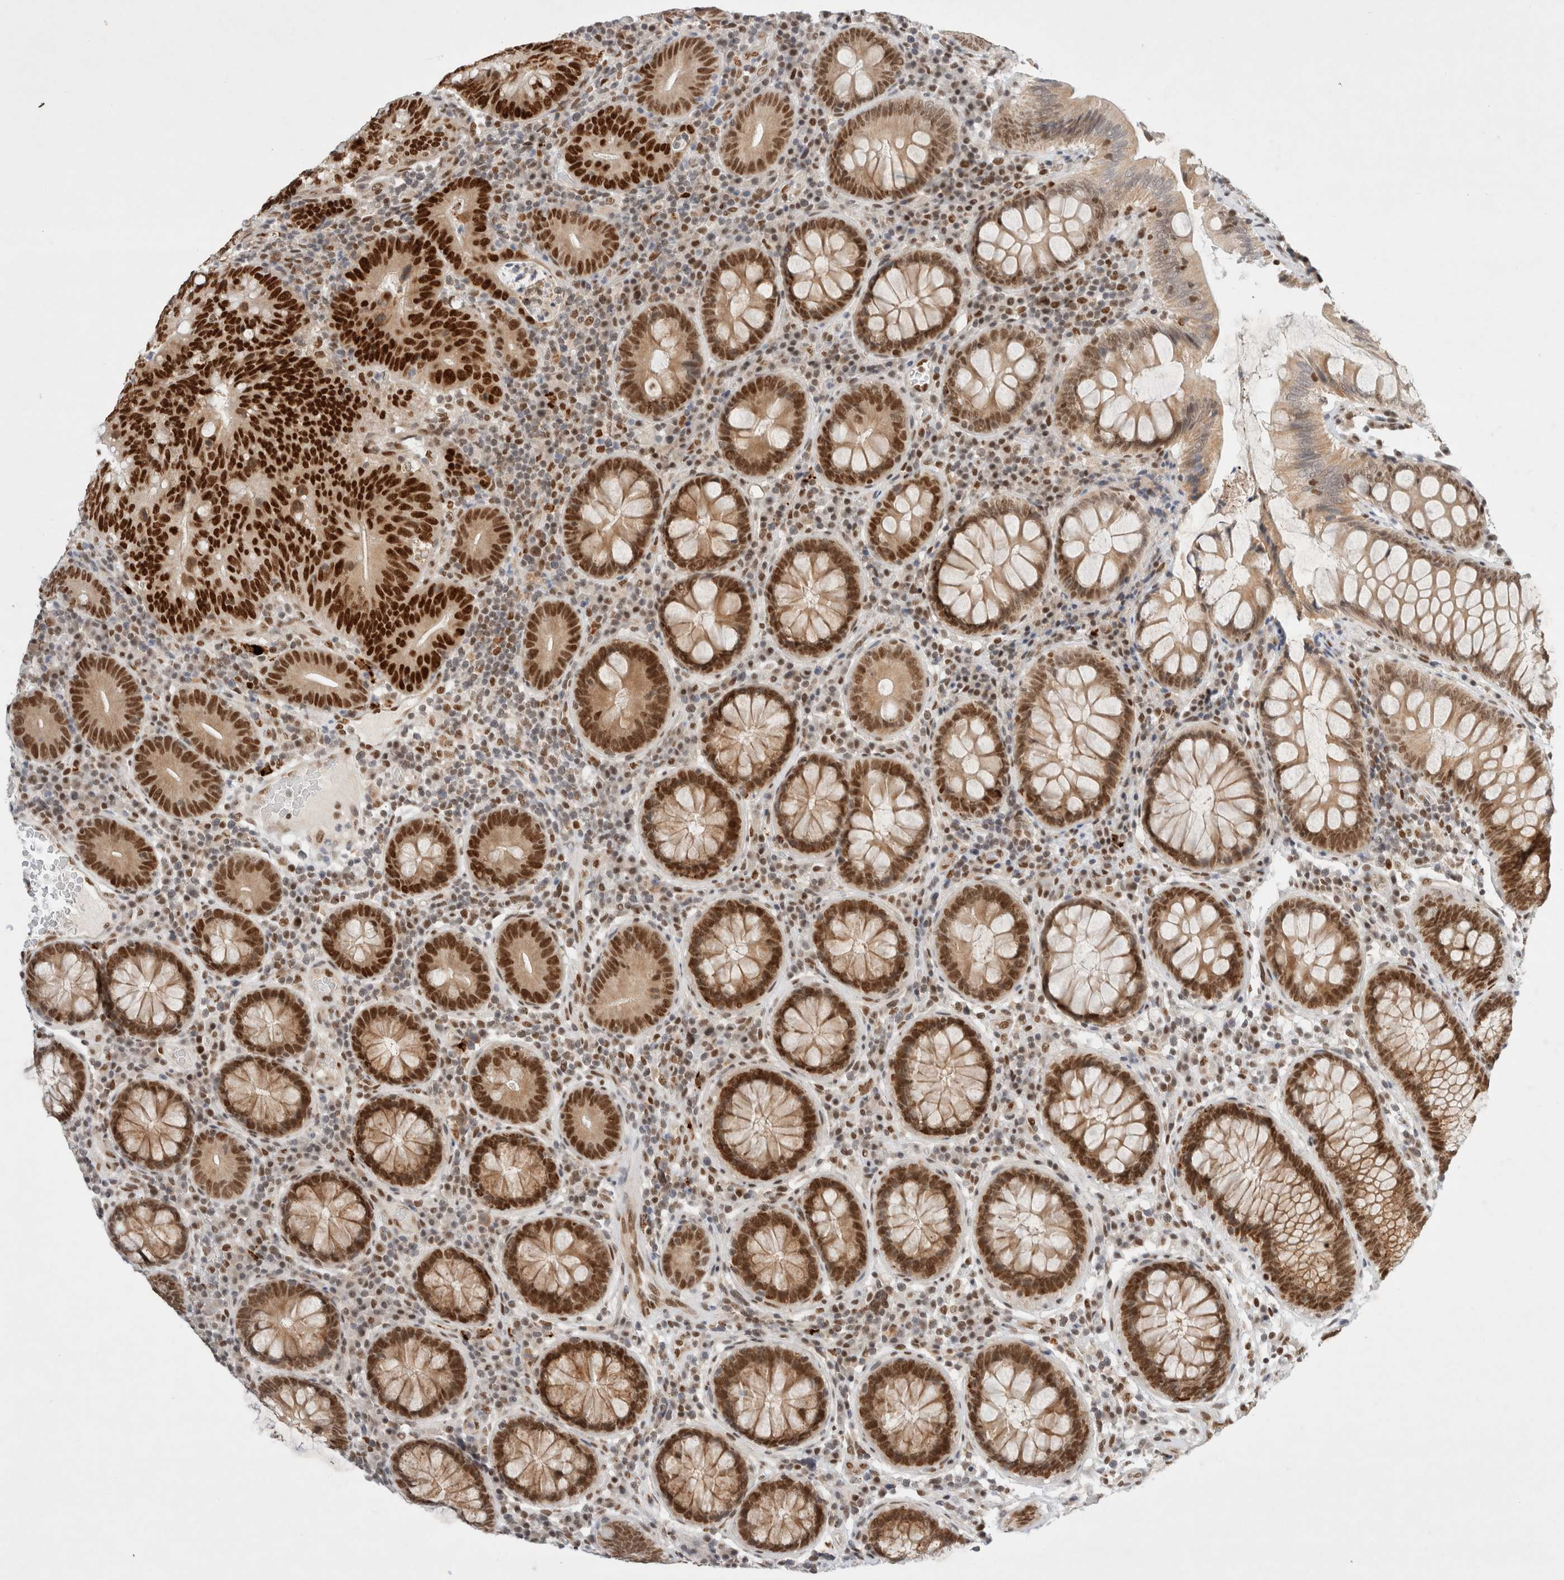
{"staining": {"intensity": "strong", "quantity": ">75%", "location": "nuclear"}, "tissue": "colorectal cancer", "cell_type": "Tumor cells", "image_type": "cancer", "snomed": [{"axis": "morphology", "description": "Adenocarcinoma, NOS"}, {"axis": "topography", "description": "Colon"}], "caption": "Brown immunohistochemical staining in human colorectal adenocarcinoma demonstrates strong nuclear staining in about >75% of tumor cells. The staining was performed using DAB to visualize the protein expression in brown, while the nuclei were stained in blue with hematoxylin (Magnification: 20x).", "gene": "GTF2I", "patient": {"sex": "female", "age": 66}}